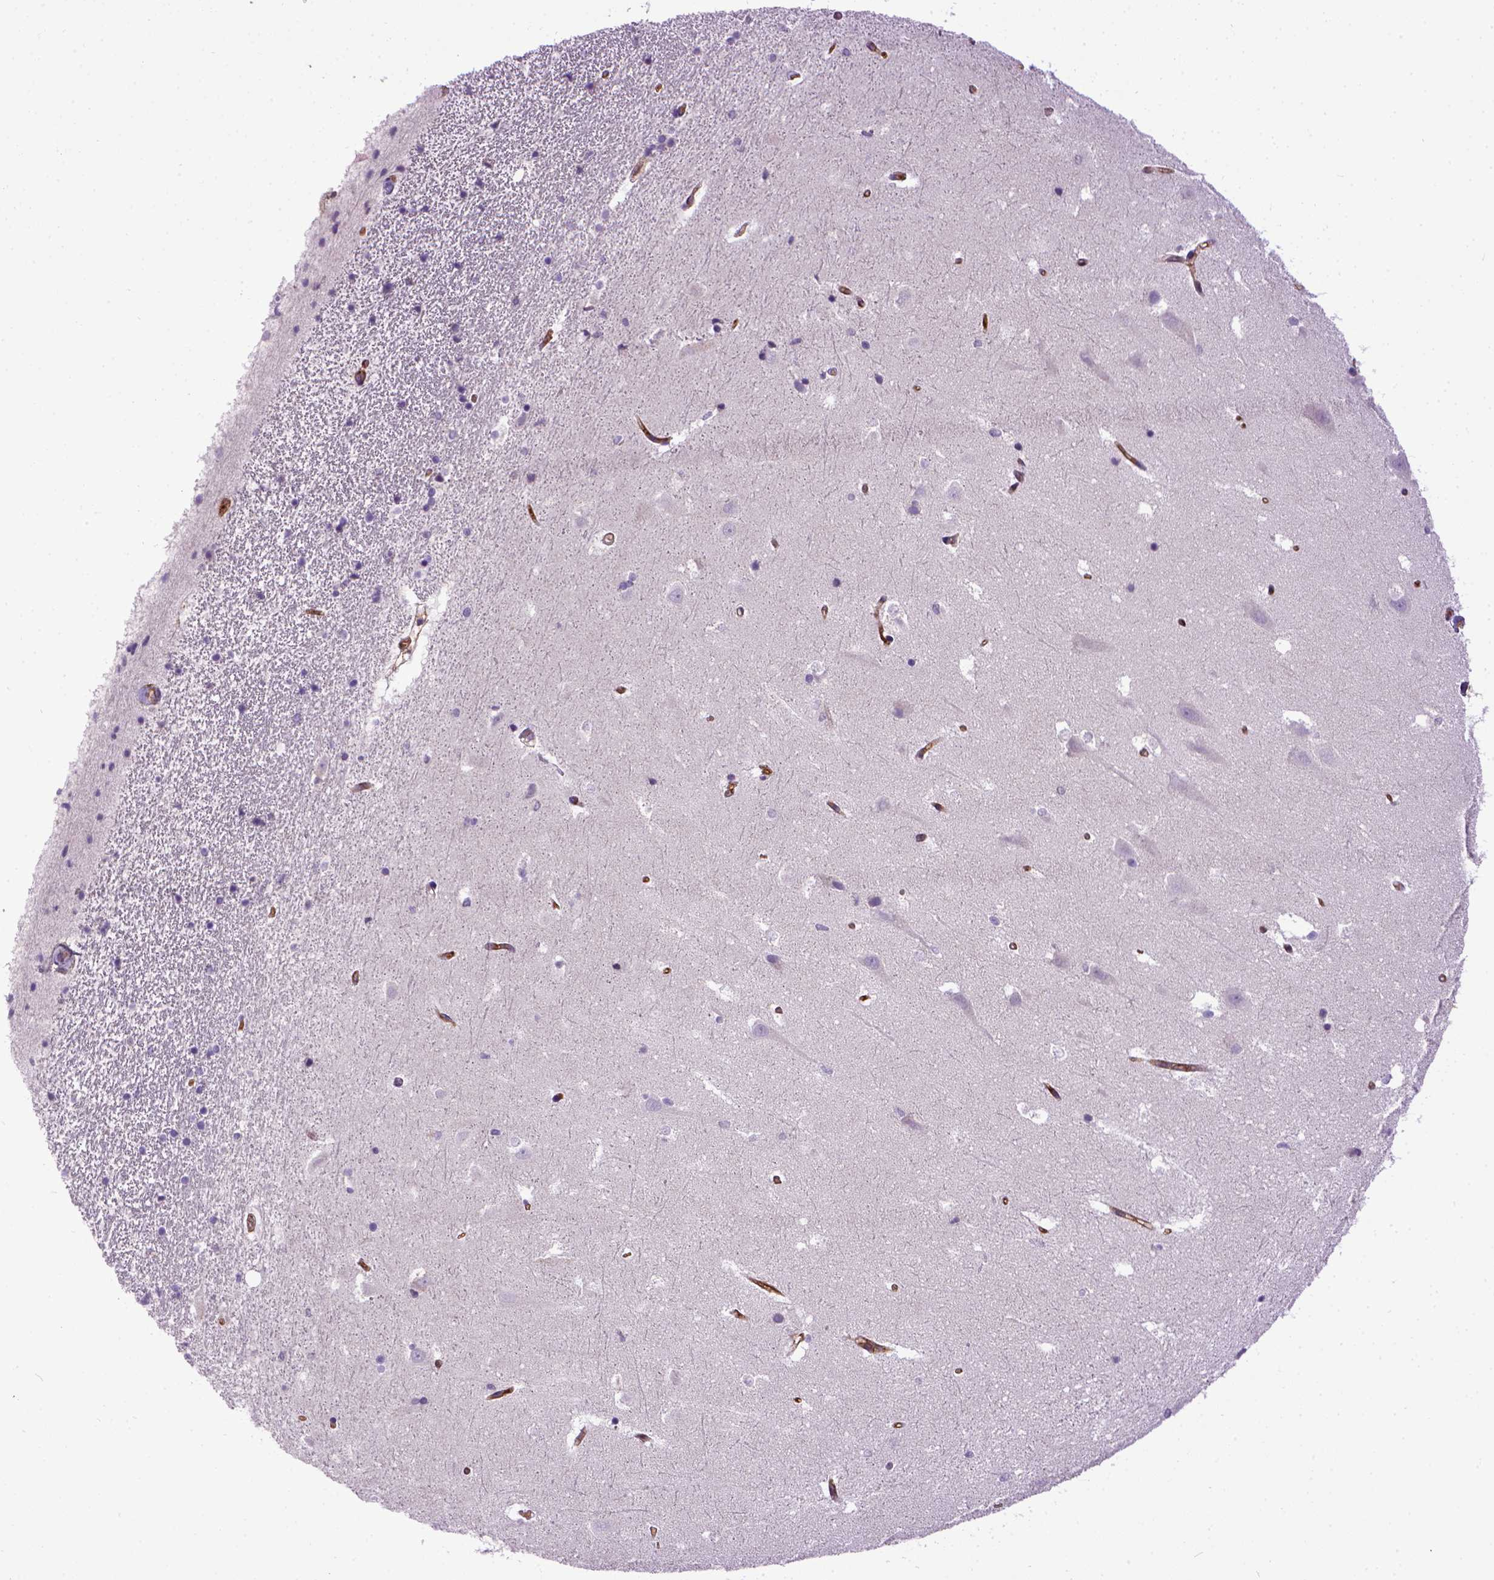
{"staining": {"intensity": "negative", "quantity": "none", "location": "none"}, "tissue": "hippocampus", "cell_type": "Glial cells", "image_type": "normal", "snomed": [{"axis": "morphology", "description": "Normal tissue, NOS"}, {"axis": "topography", "description": "Hippocampus"}], "caption": "Hippocampus was stained to show a protein in brown. There is no significant positivity in glial cells. (Immunohistochemistry, brightfield microscopy, high magnification).", "gene": "ENG", "patient": {"sex": "male", "age": 44}}